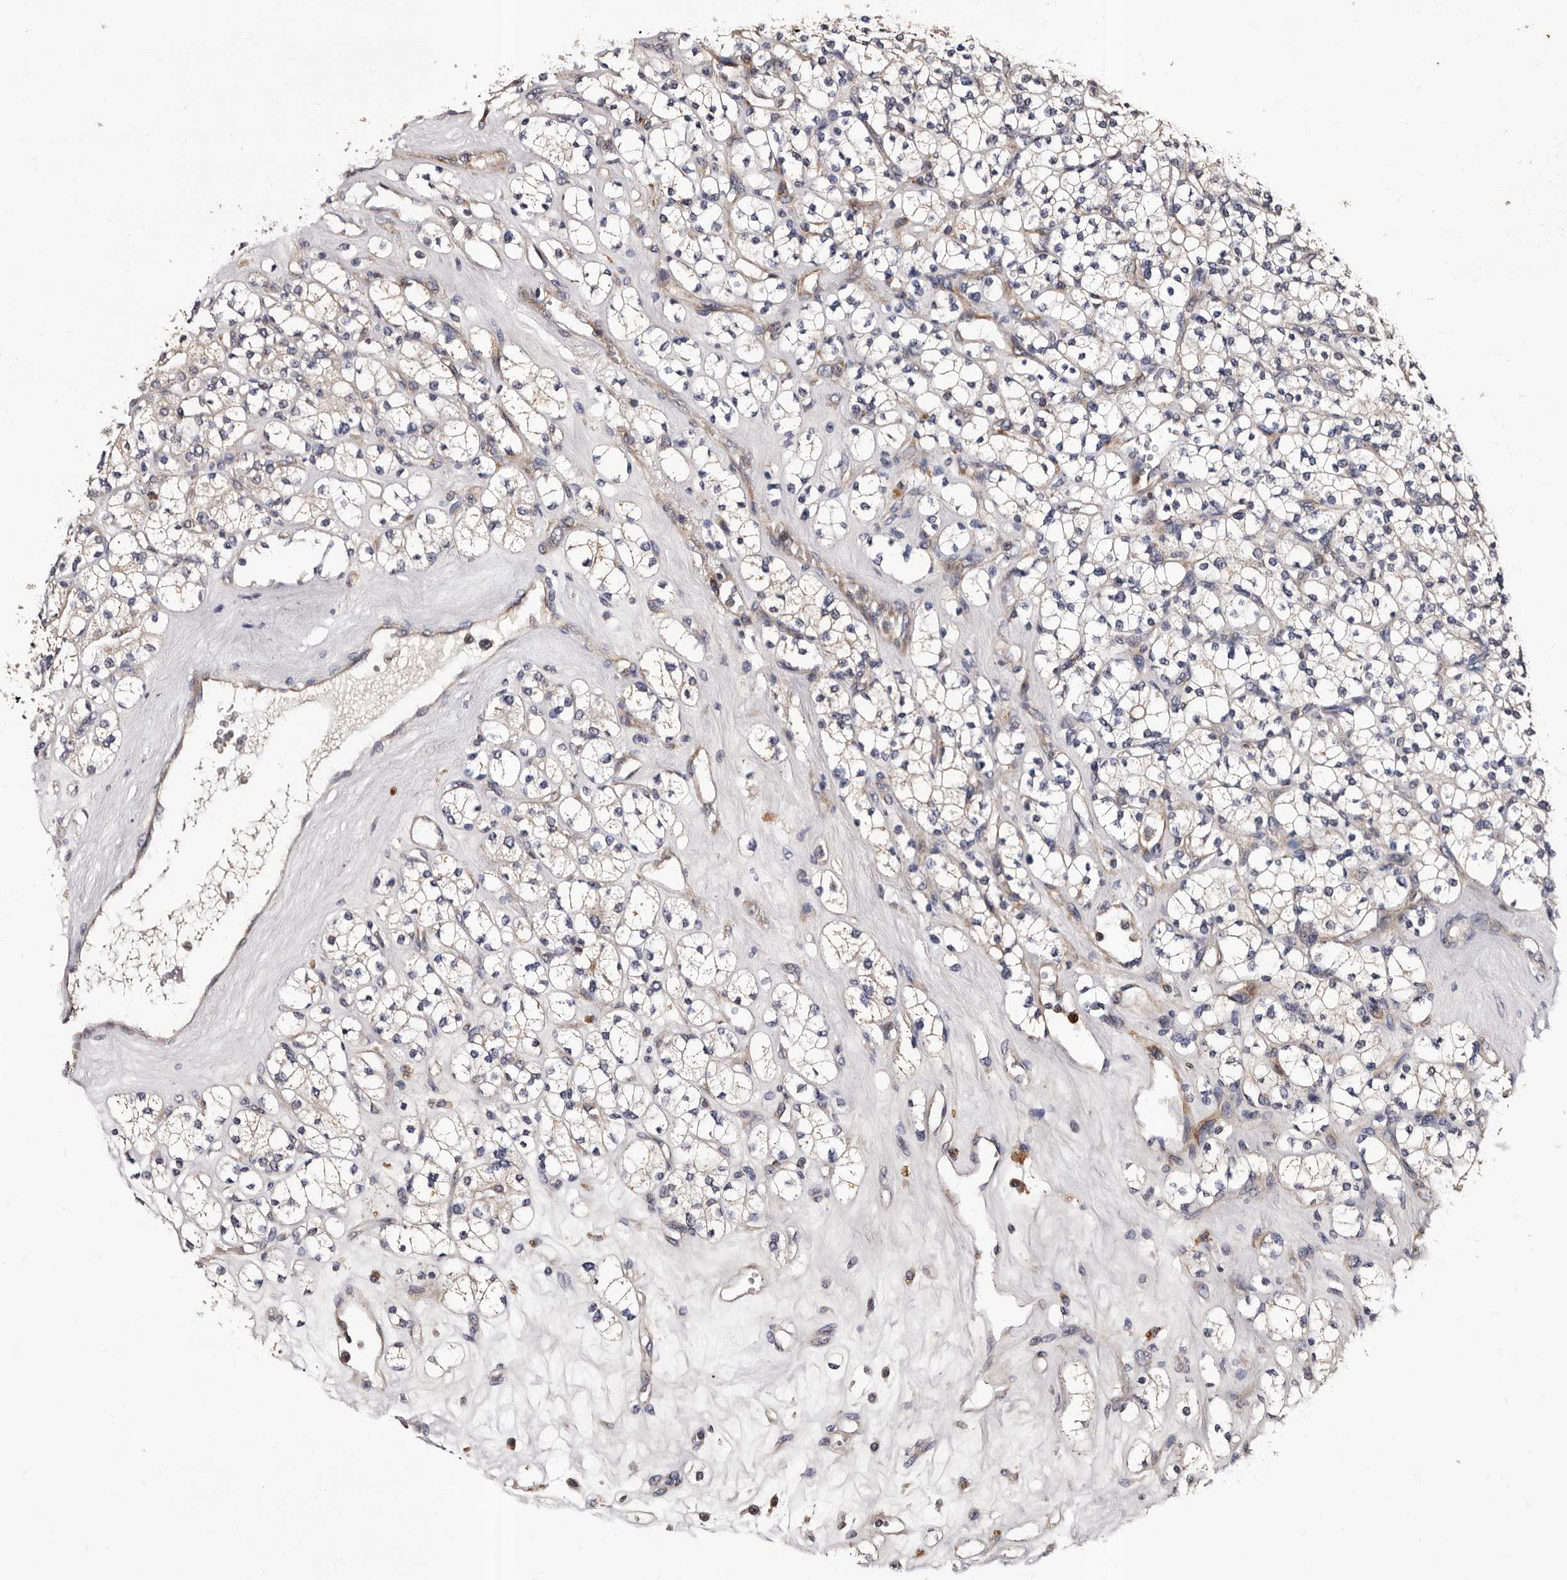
{"staining": {"intensity": "negative", "quantity": "none", "location": "none"}, "tissue": "renal cancer", "cell_type": "Tumor cells", "image_type": "cancer", "snomed": [{"axis": "morphology", "description": "Adenocarcinoma, NOS"}, {"axis": "topography", "description": "Kidney"}], "caption": "Micrograph shows no protein staining in tumor cells of renal cancer (adenocarcinoma) tissue. (DAB (3,3'-diaminobenzidine) IHC with hematoxylin counter stain).", "gene": "ADCK5", "patient": {"sex": "male", "age": 77}}